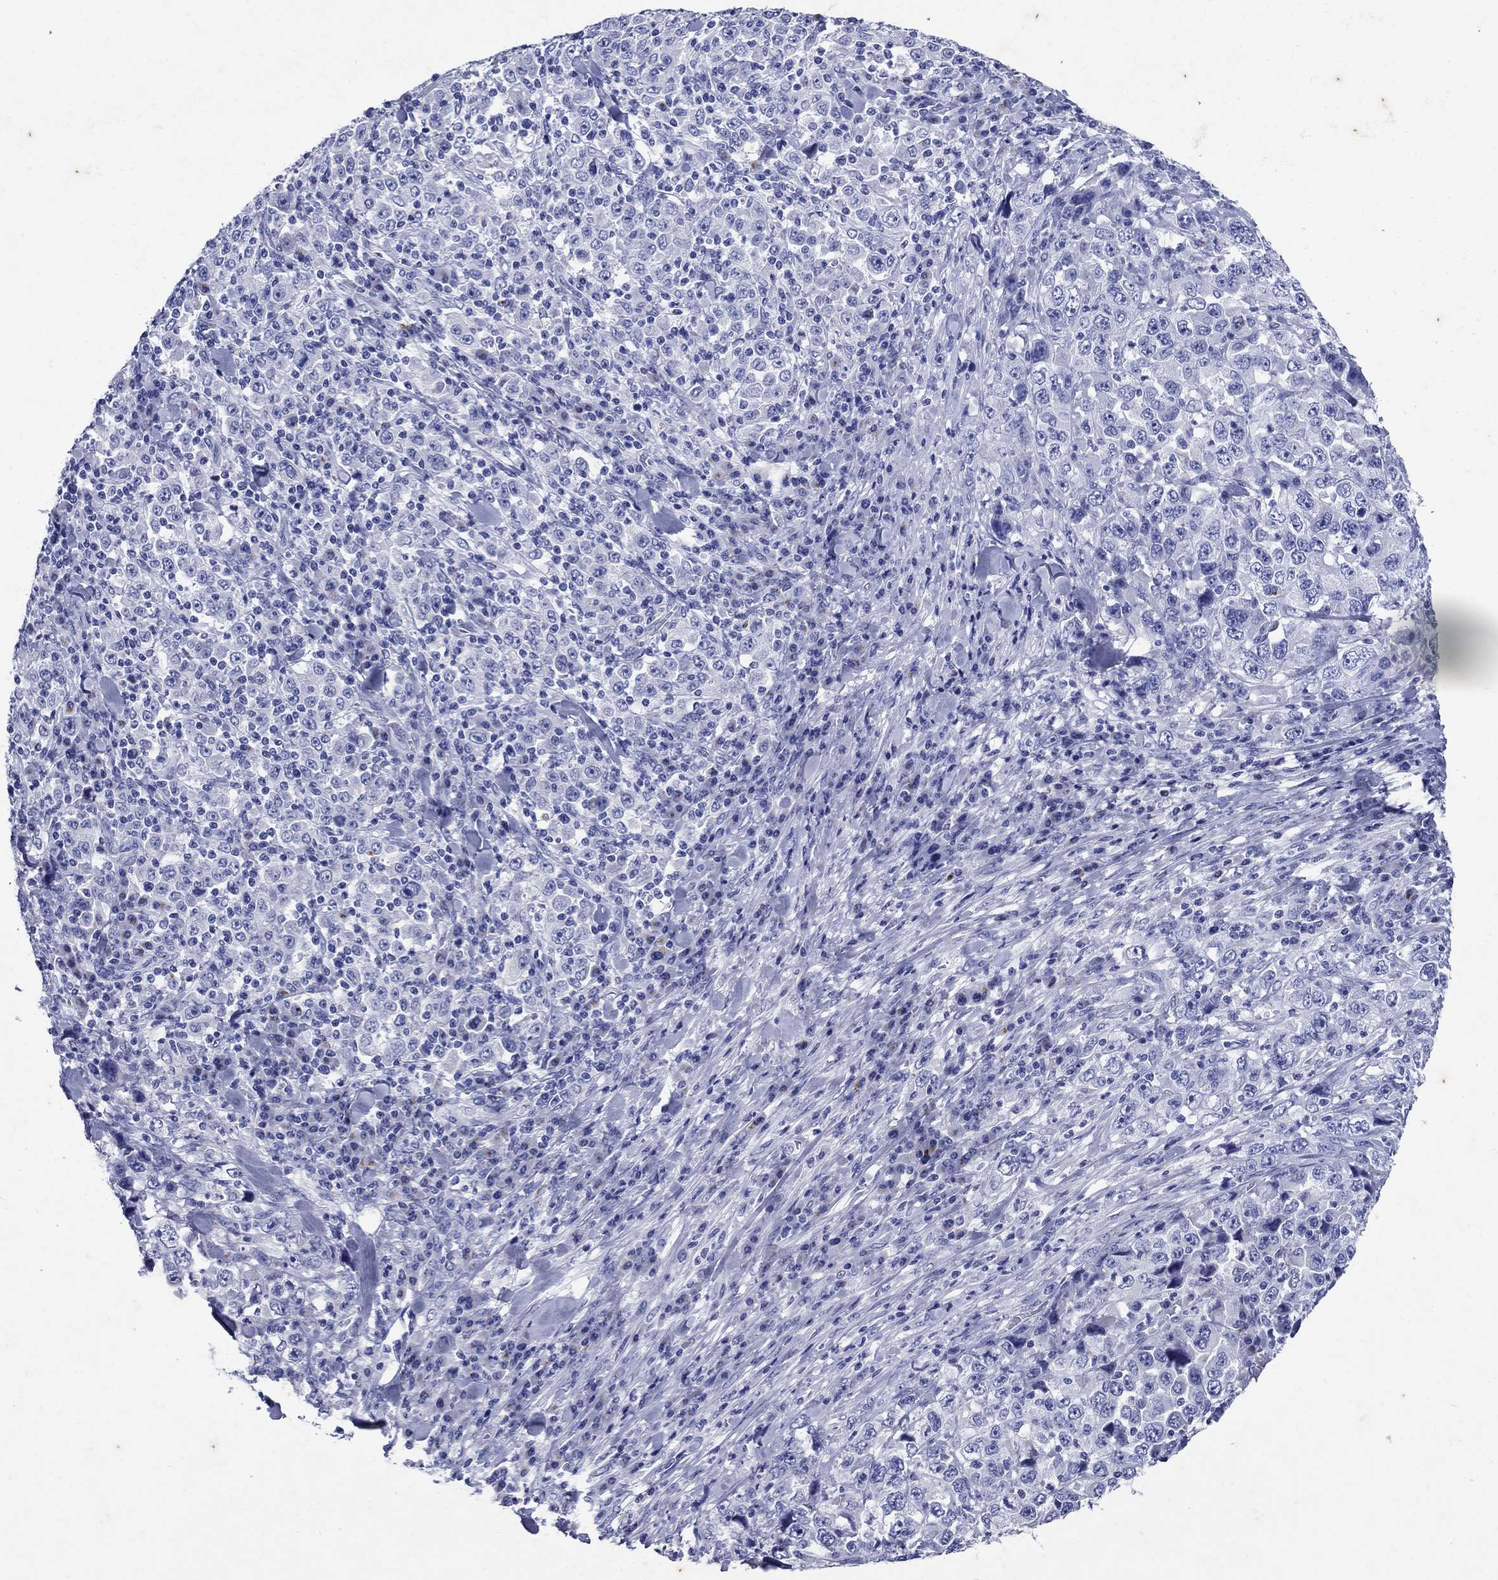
{"staining": {"intensity": "negative", "quantity": "none", "location": "none"}, "tissue": "stomach cancer", "cell_type": "Tumor cells", "image_type": "cancer", "snomed": [{"axis": "morphology", "description": "Normal tissue, NOS"}, {"axis": "morphology", "description": "Adenocarcinoma, NOS"}, {"axis": "topography", "description": "Stomach, upper"}, {"axis": "topography", "description": "Stomach"}], "caption": "This is an immunohistochemistry (IHC) photomicrograph of stomach adenocarcinoma. There is no expression in tumor cells.", "gene": "CD1A", "patient": {"sex": "male", "age": 59}}